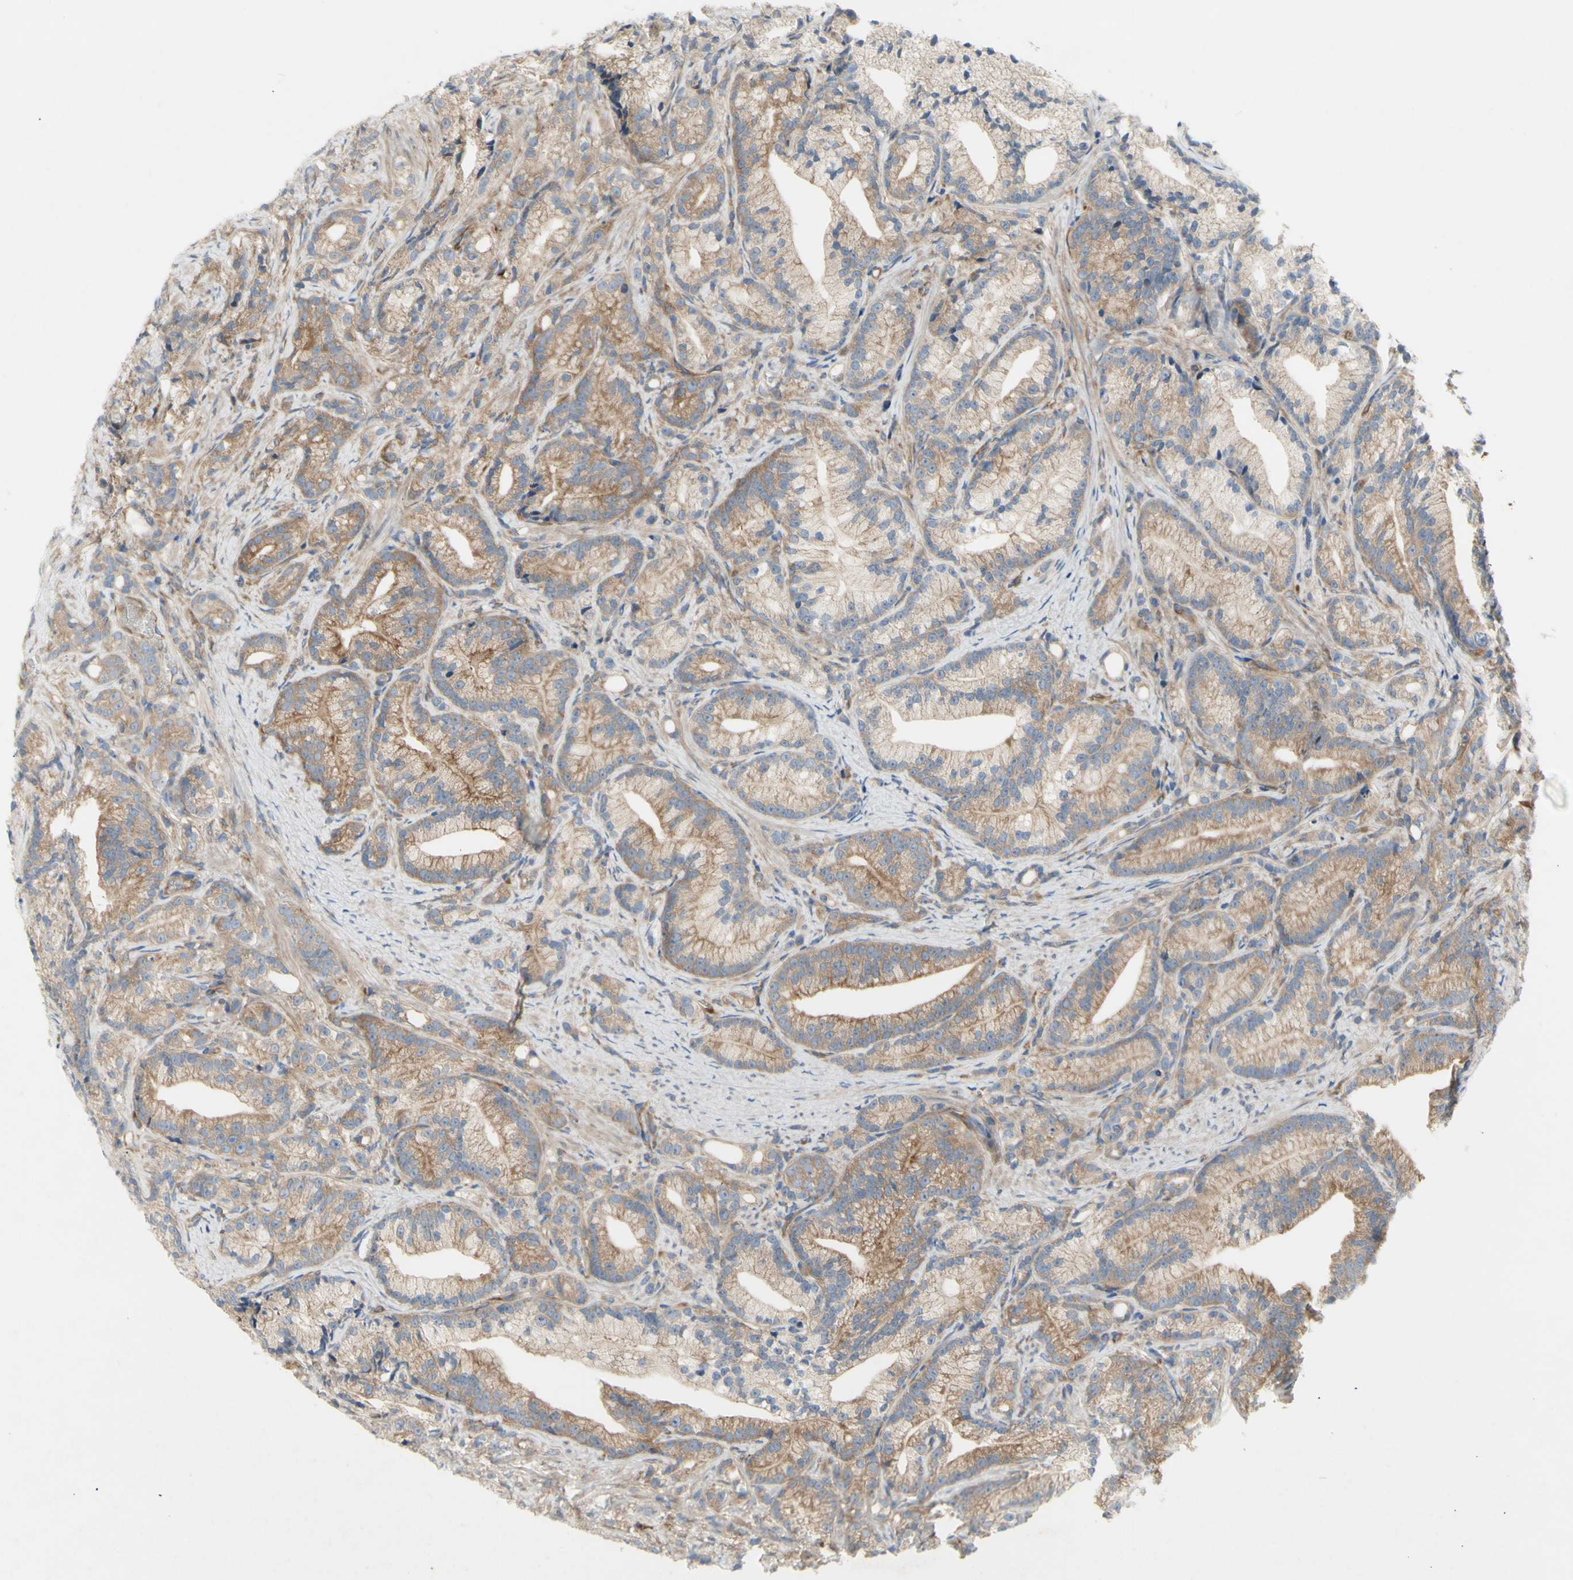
{"staining": {"intensity": "moderate", "quantity": ">75%", "location": "cytoplasmic/membranous"}, "tissue": "prostate cancer", "cell_type": "Tumor cells", "image_type": "cancer", "snomed": [{"axis": "morphology", "description": "Adenocarcinoma, Low grade"}, {"axis": "topography", "description": "Prostate"}], "caption": "IHC photomicrograph of human low-grade adenocarcinoma (prostate) stained for a protein (brown), which reveals medium levels of moderate cytoplasmic/membranous expression in approximately >75% of tumor cells.", "gene": "KLC1", "patient": {"sex": "male", "age": 89}}